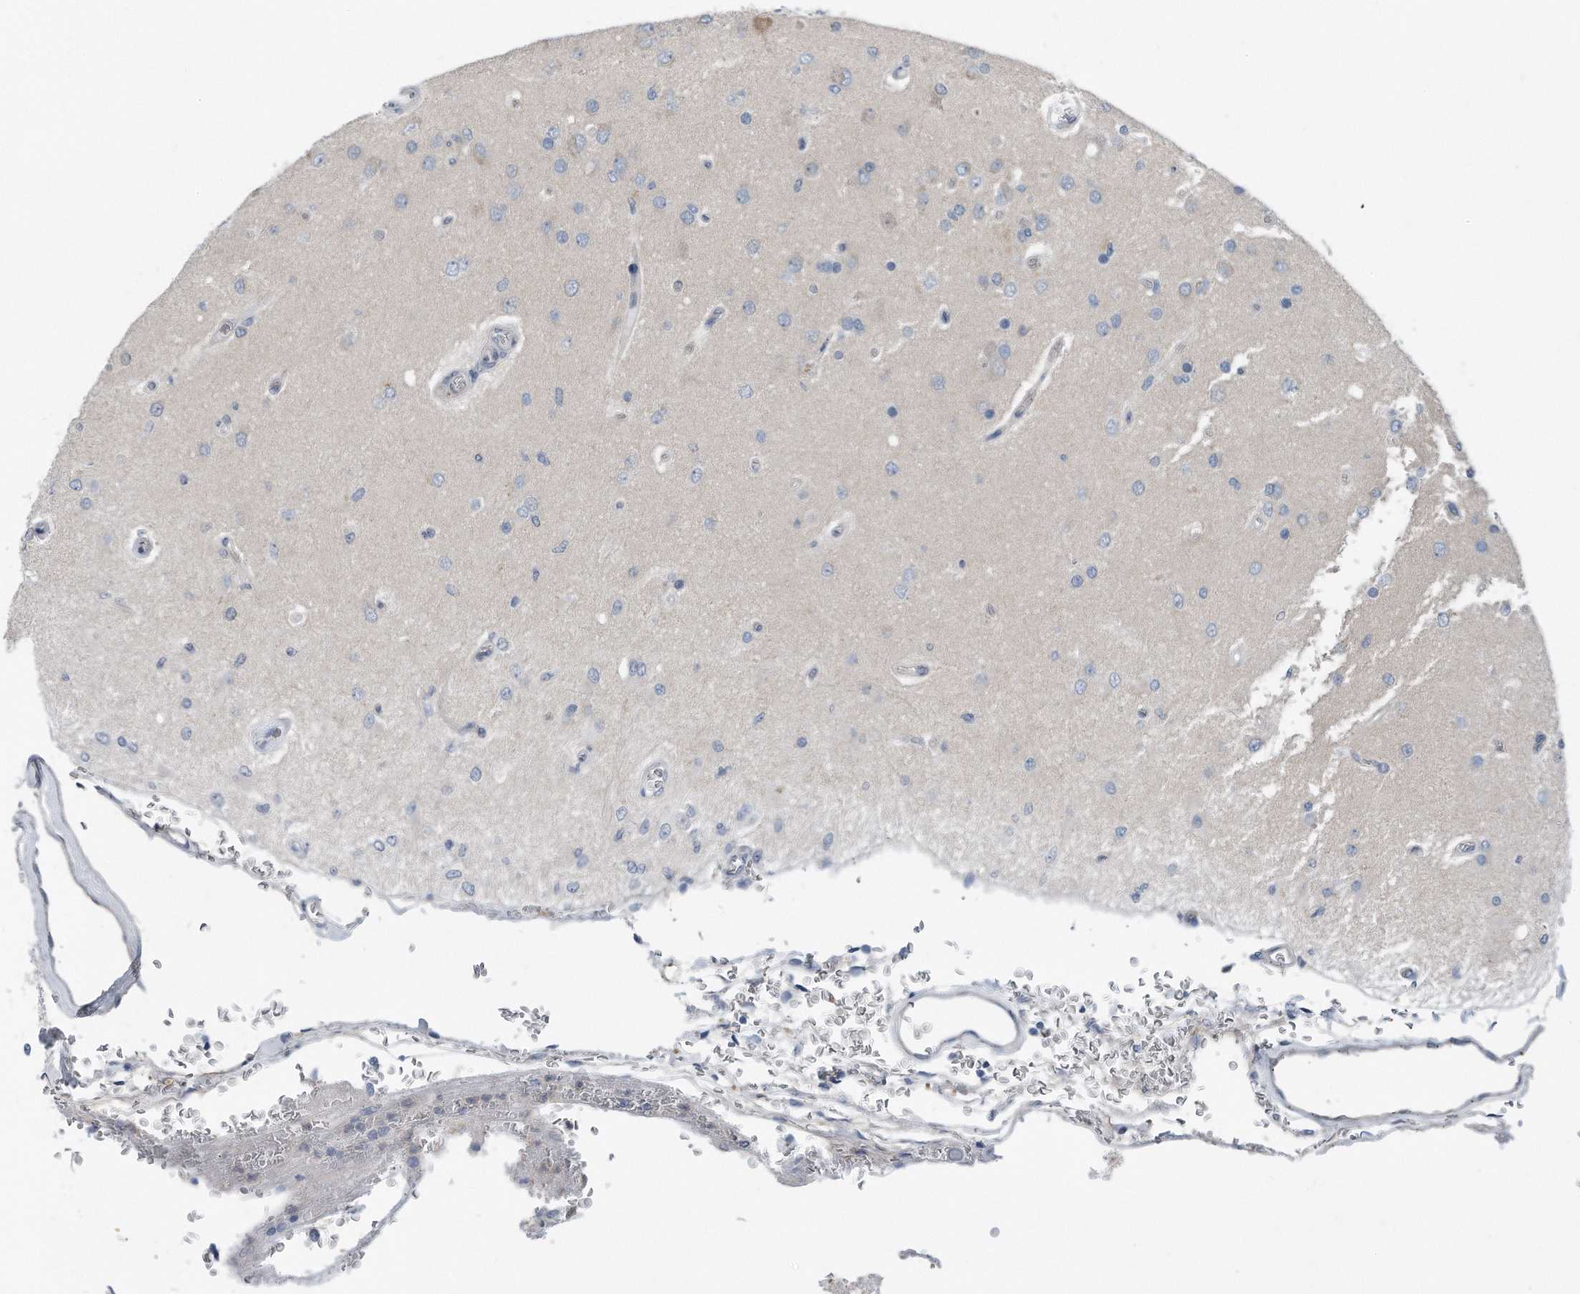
{"staining": {"intensity": "negative", "quantity": "none", "location": "none"}, "tissue": "glioma", "cell_type": "Tumor cells", "image_type": "cancer", "snomed": [{"axis": "morphology", "description": "Normal tissue, NOS"}, {"axis": "morphology", "description": "Glioma, malignant, High grade"}, {"axis": "topography", "description": "Cerebral cortex"}], "caption": "Tumor cells show no significant protein positivity in malignant glioma (high-grade). The staining was performed using DAB to visualize the protein expression in brown, while the nuclei were stained in blue with hematoxylin (Magnification: 20x).", "gene": "YRDC", "patient": {"sex": "male", "age": 77}}